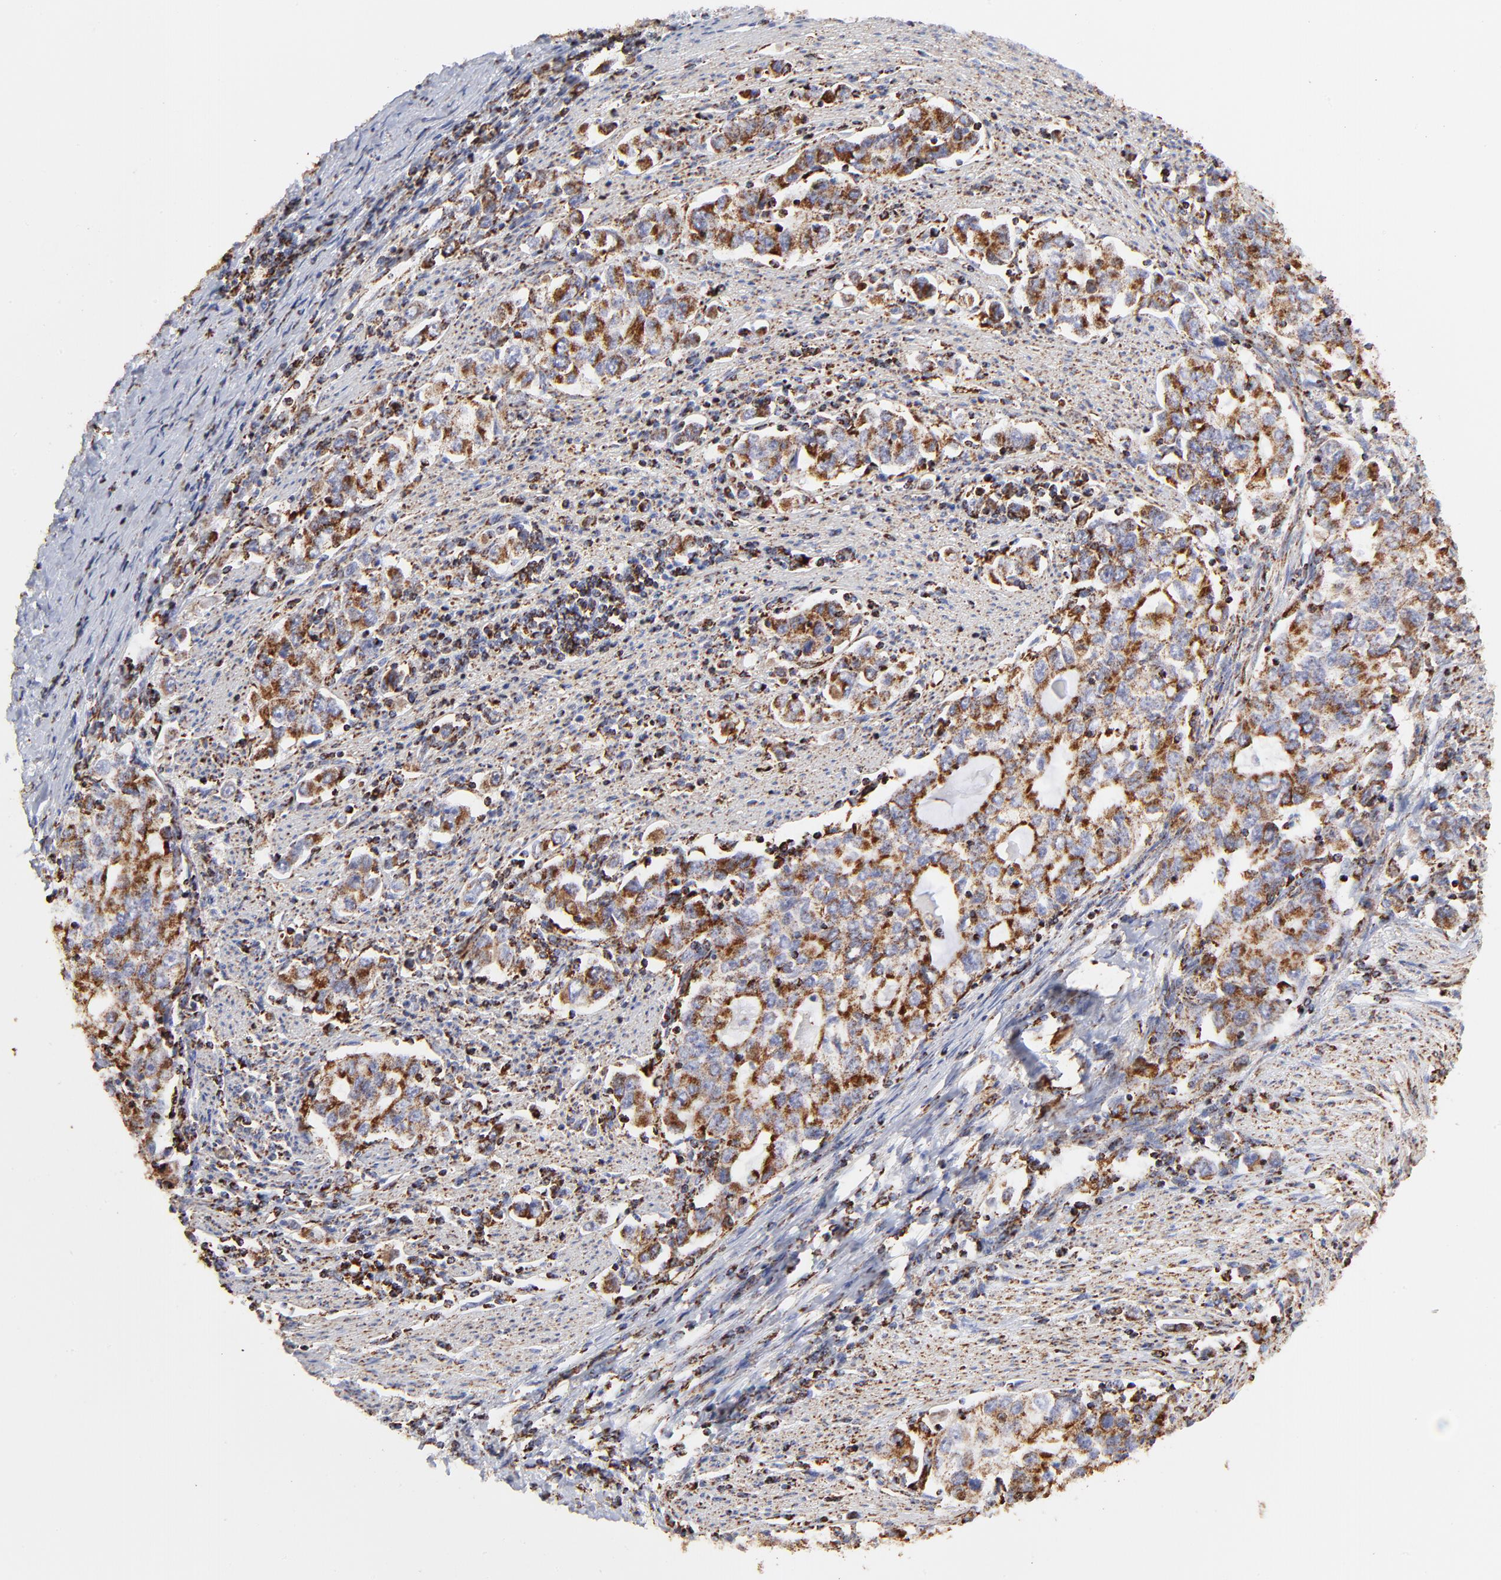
{"staining": {"intensity": "moderate", "quantity": ">75%", "location": "cytoplasmic/membranous"}, "tissue": "stomach cancer", "cell_type": "Tumor cells", "image_type": "cancer", "snomed": [{"axis": "morphology", "description": "Adenocarcinoma, NOS"}, {"axis": "topography", "description": "Stomach, lower"}], "caption": "High-magnification brightfield microscopy of stomach cancer (adenocarcinoma) stained with DAB (brown) and counterstained with hematoxylin (blue). tumor cells exhibit moderate cytoplasmic/membranous expression is seen in about>75% of cells.", "gene": "COX4I1", "patient": {"sex": "female", "age": 72}}